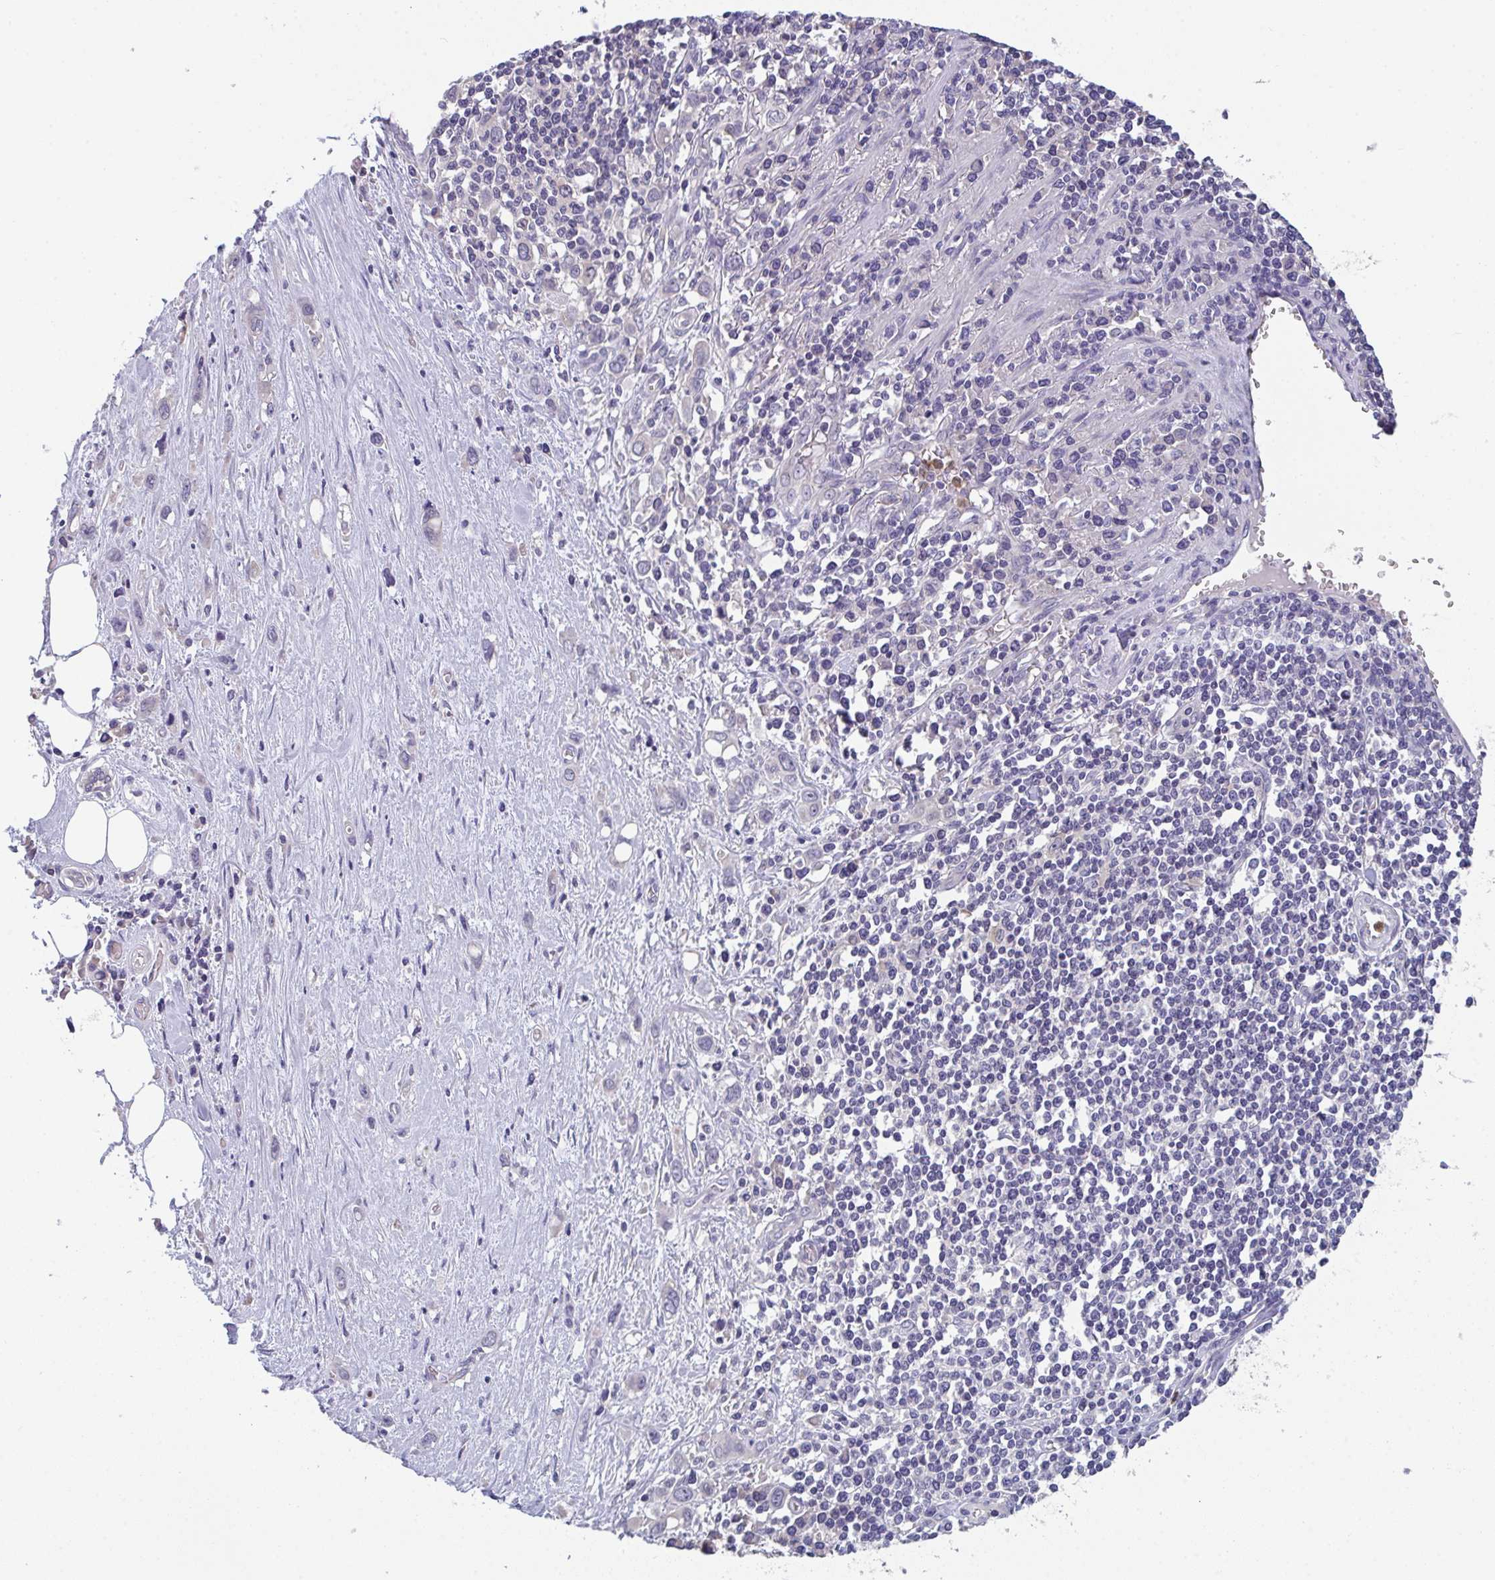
{"staining": {"intensity": "negative", "quantity": "none", "location": "none"}, "tissue": "stomach cancer", "cell_type": "Tumor cells", "image_type": "cancer", "snomed": [{"axis": "morphology", "description": "Adenocarcinoma, NOS"}, {"axis": "topography", "description": "Stomach, upper"}], "caption": "There is no significant staining in tumor cells of stomach adenocarcinoma.", "gene": "RIOK1", "patient": {"sex": "male", "age": 75}}